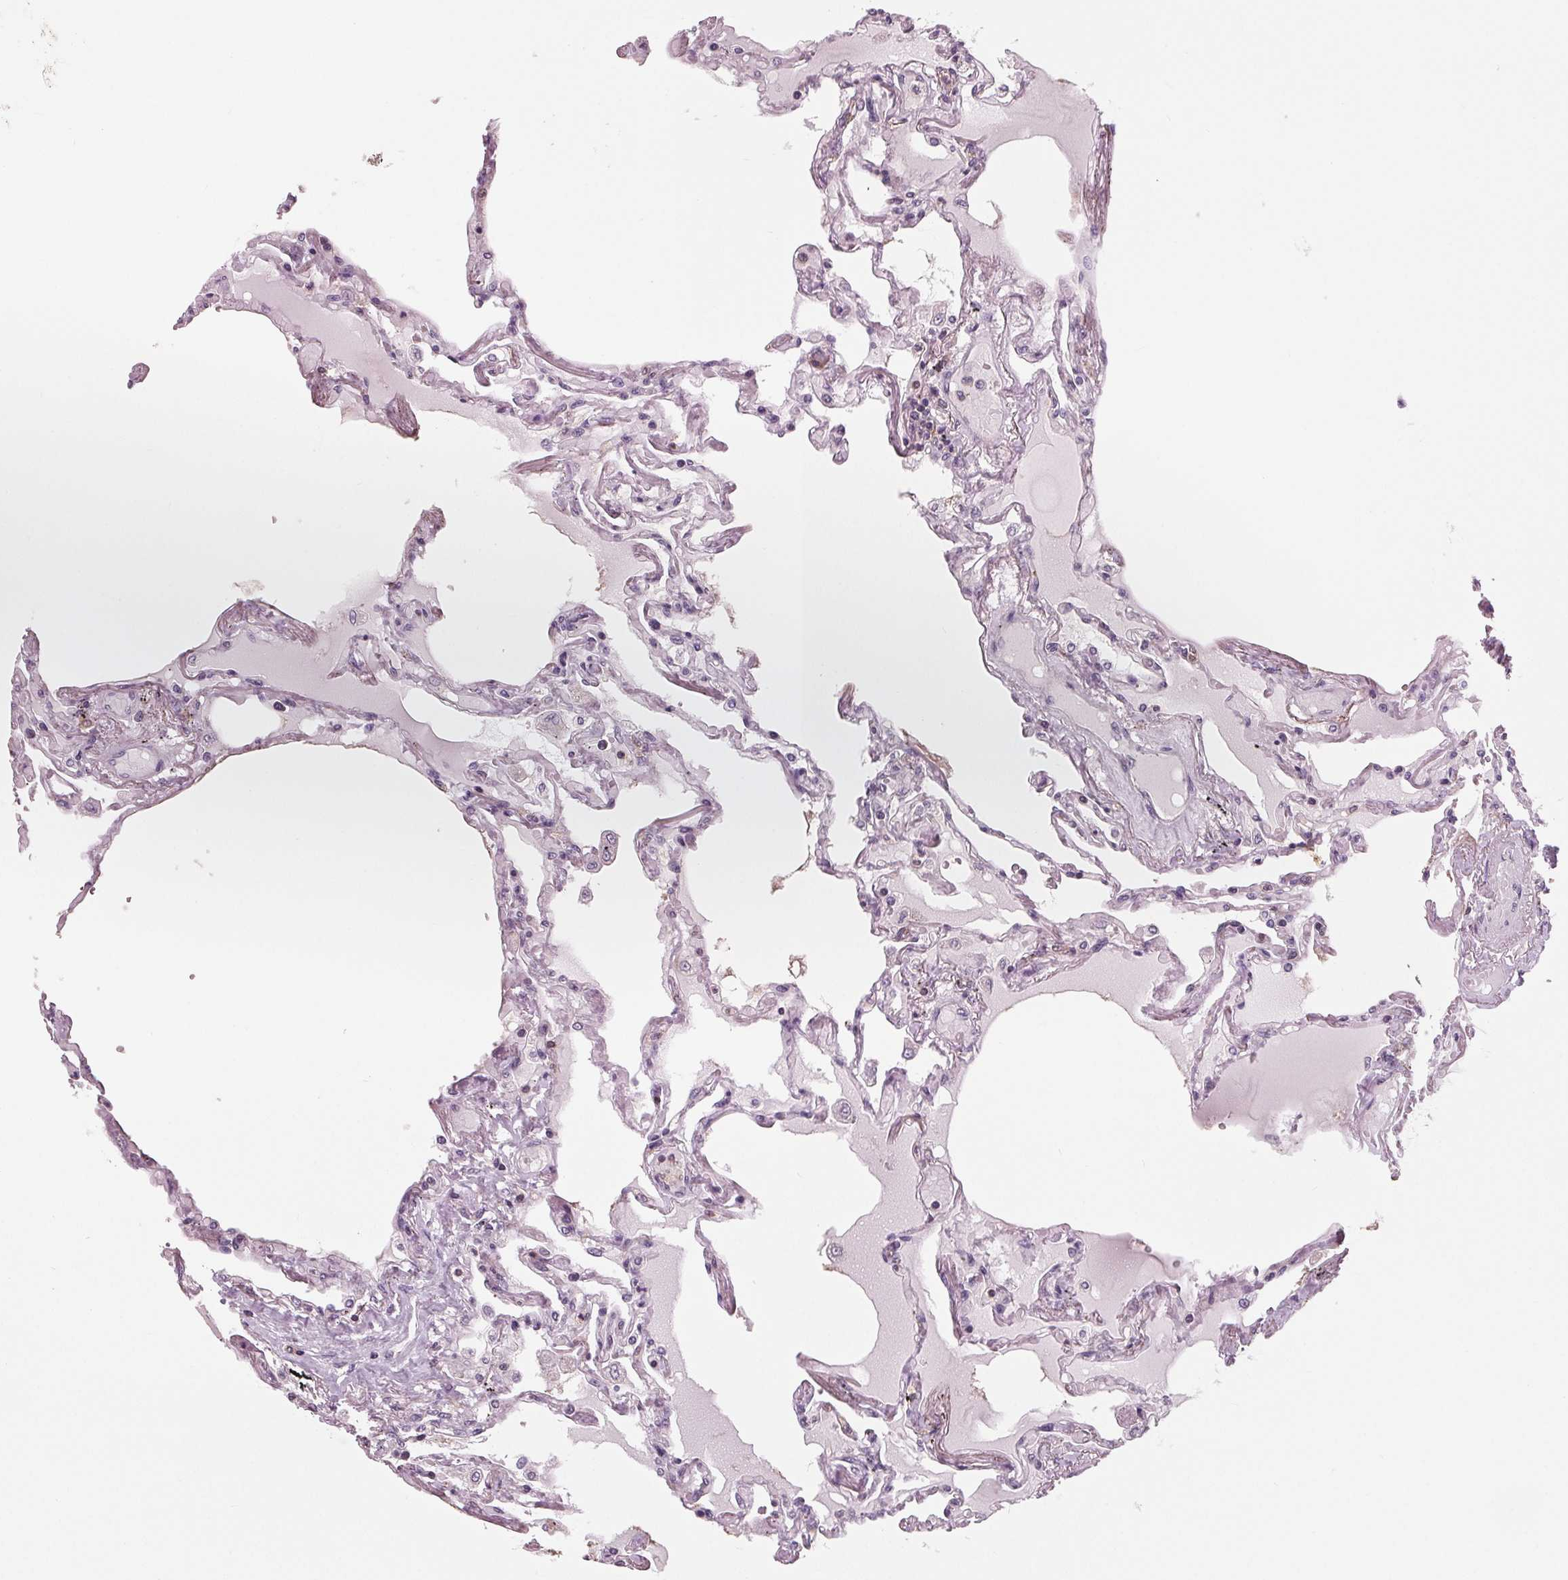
{"staining": {"intensity": "negative", "quantity": "none", "location": "none"}, "tissue": "lung", "cell_type": "Alveolar cells", "image_type": "normal", "snomed": [{"axis": "morphology", "description": "Normal tissue, NOS"}, {"axis": "morphology", "description": "Adenocarcinoma, NOS"}, {"axis": "topography", "description": "Cartilage tissue"}, {"axis": "topography", "description": "Lung"}], "caption": "Immunohistochemistry photomicrograph of unremarkable lung: lung stained with DAB displays no significant protein staining in alveolar cells.", "gene": "ARHGAP25", "patient": {"sex": "female", "age": 67}}